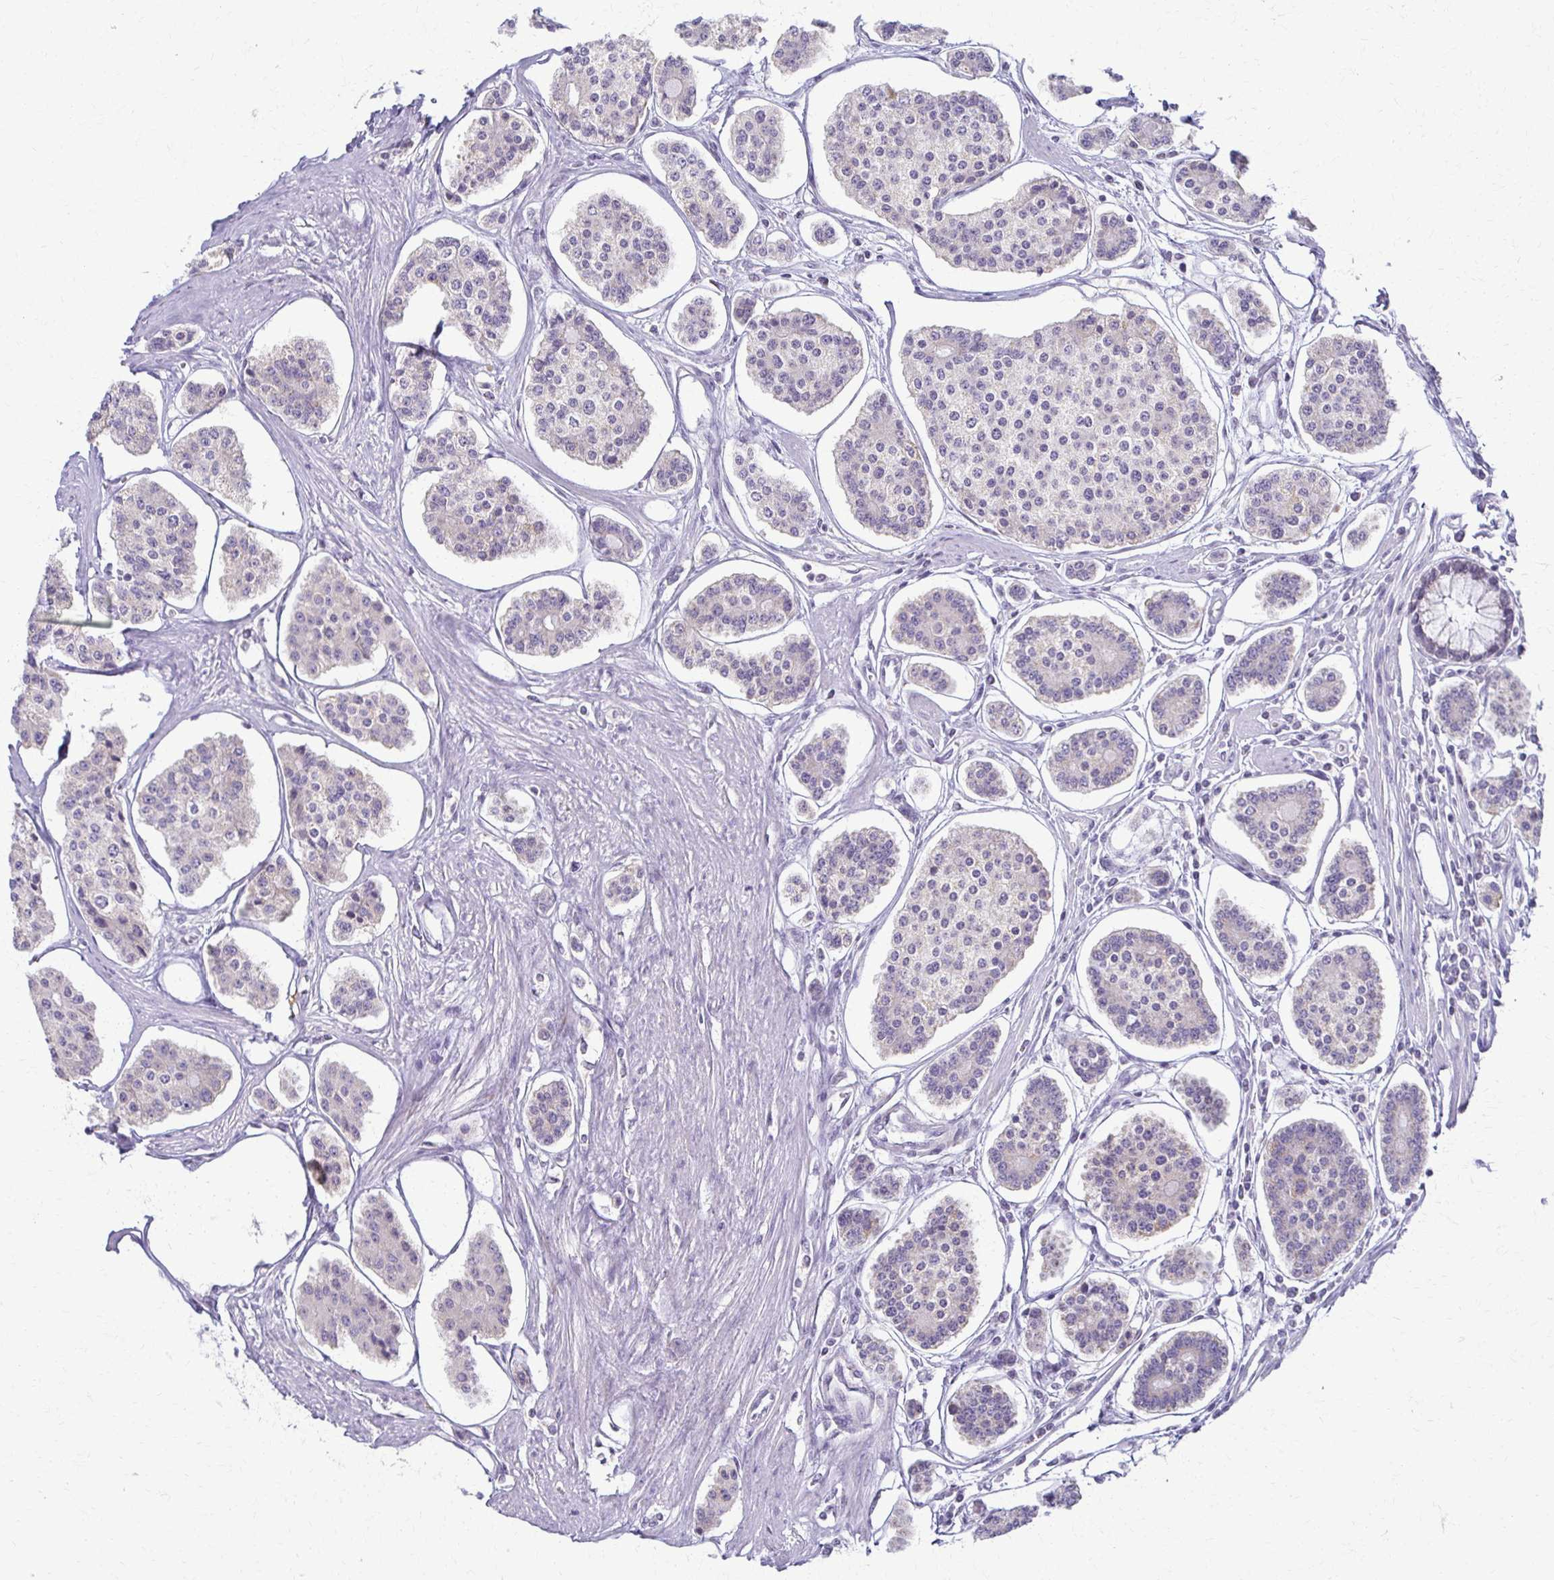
{"staining": {"intensity": "negative", "quantity": "none", "location": "none"}, "tissue": "carcinoid", "cell_type": "Tumor cells", "image_type": "cancer", "snomed": [{"axis": "morphology", "description": "Carcinoid, malignant, NOS"}, {"axis": "topography", "description": "Small intestine"}], "caption": "The photomicrograph shows no staining of tumor cells in carcinoid.", "gene": "FCGR2B", "patient": {"sex": "female", "age": 65}}